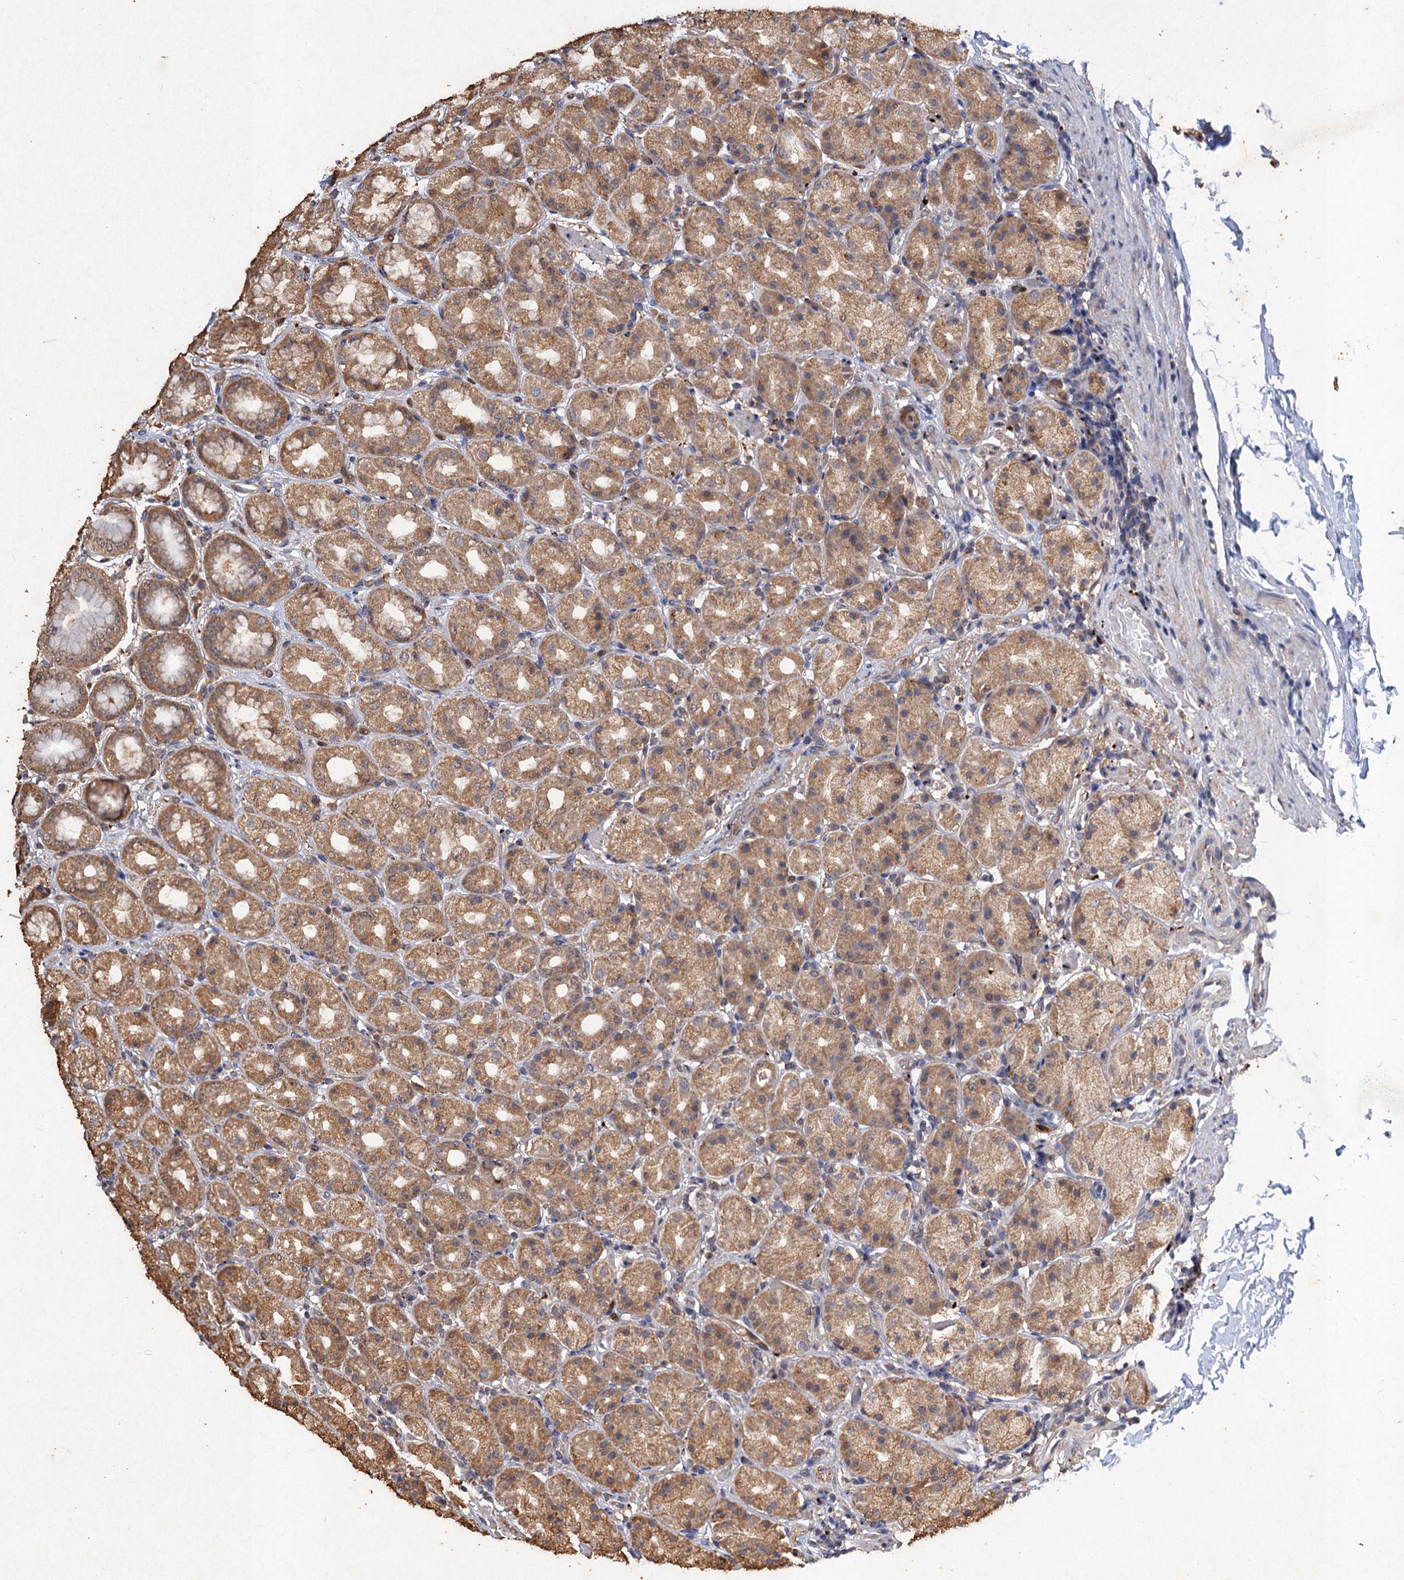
{"staining": {"intensity": "strong", "quantity": ">75%", "location": "cytoplasmic/membranous"}, "tissue": "stomach", "cell_type": "Glandular cells", "image_type": "normal", "snomed": [{"axis": "morphology", "description": "Normal tissue, NOS"}, {"axis": "topography", "description": "Stomach, upper"}], "caption": "Immunohistochemical staining of unremarkable human stomach displays strong cytoplasmic/membranous protein positivity in about >75% of glandular cells.", "gene": "SCUBE3", "patient": {"sex": "male", "age": 68}}